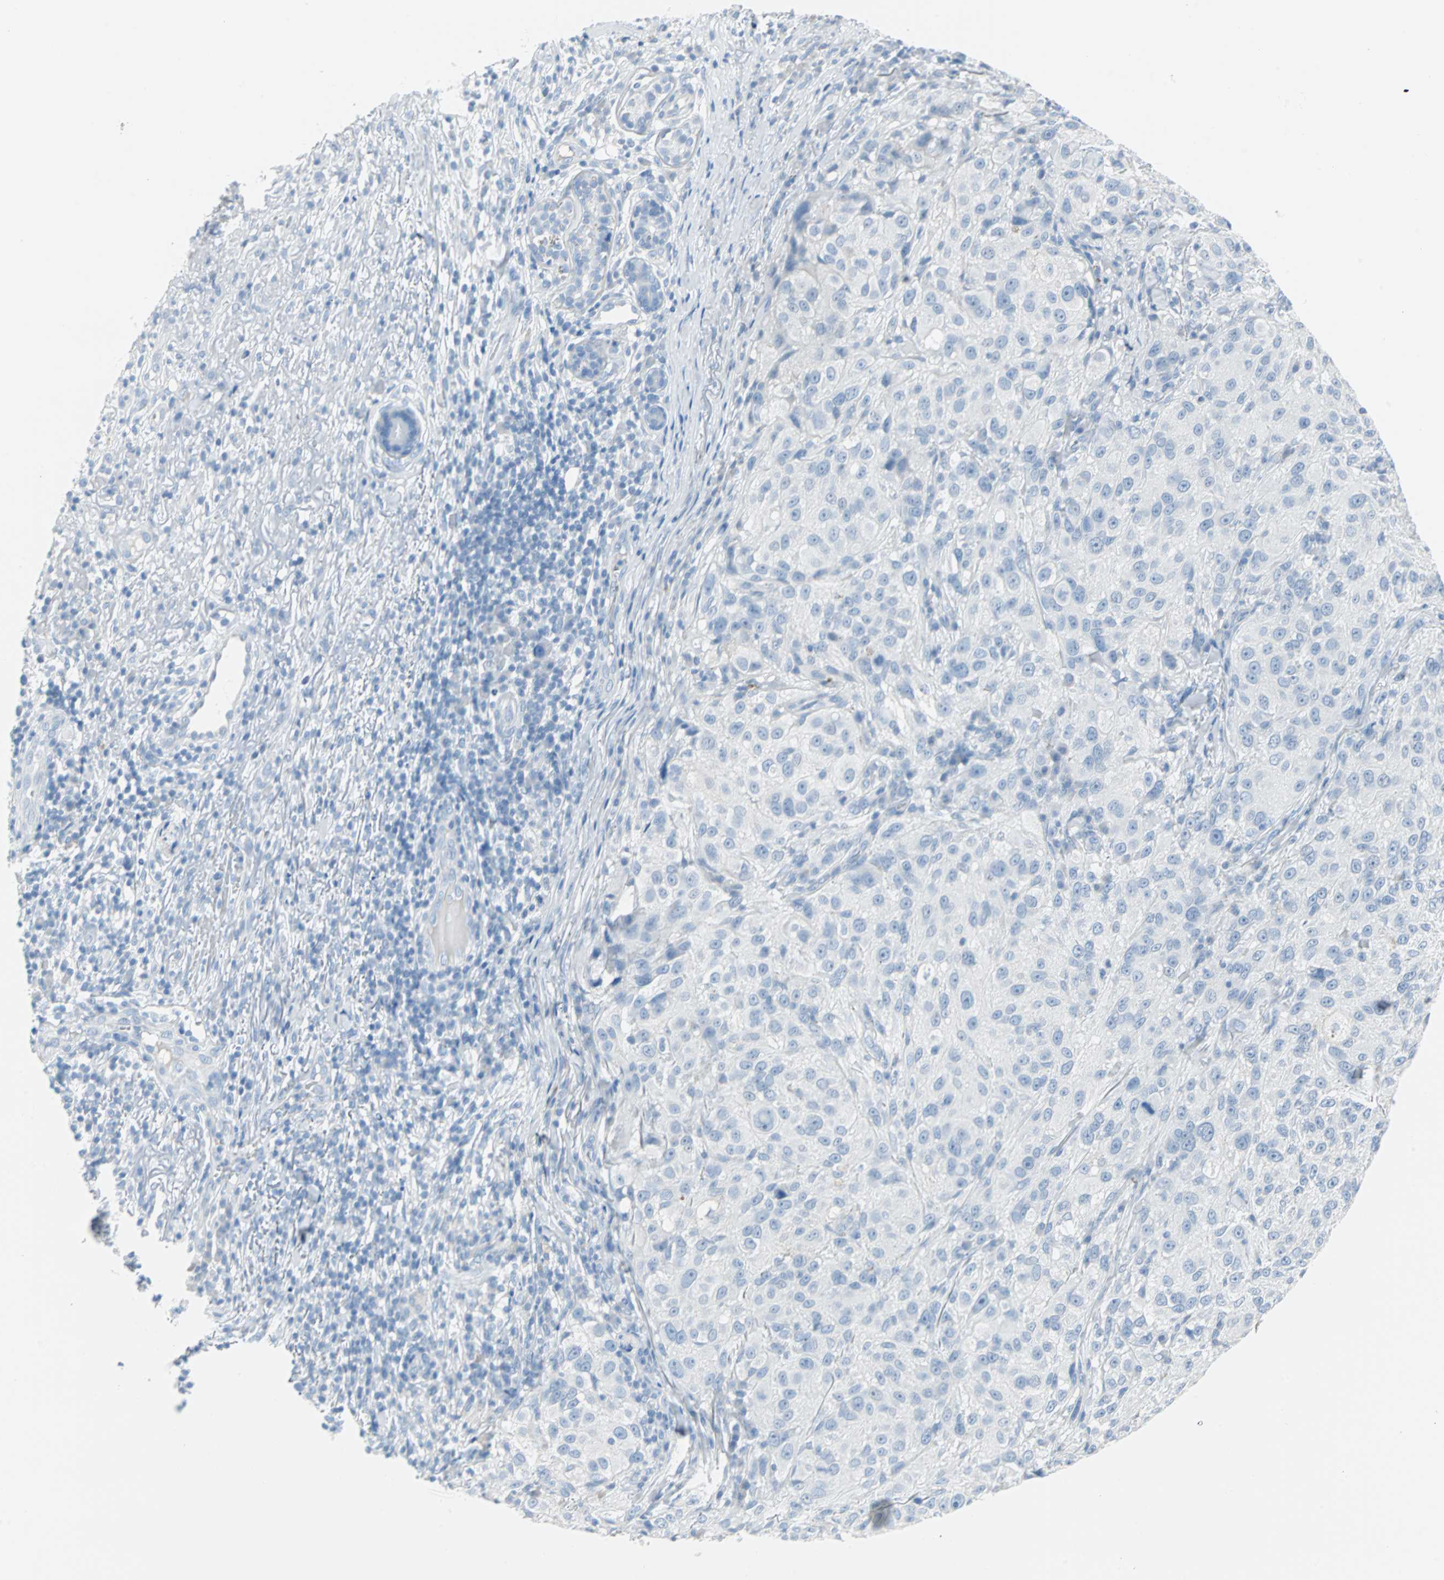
{"staining": {"intensity": "negative", "quantity": "none", "location": "none"}, "tissue": "melanoma", "cell_type": "Tumor cells", "image_type": "cancer", "snomed": [{"axis": "morphology", "description": "Necrosis, NOS"}, {"axis": "morphology", "description": "Malignant melanoma, NOS"}, {"axis": "topography", "description": "Skin"}], "caption": "Tumor cells are negative for protein expression in human melanoma.", "gene": "STX1A", "patient": {"sex": "female", "age": 87}}